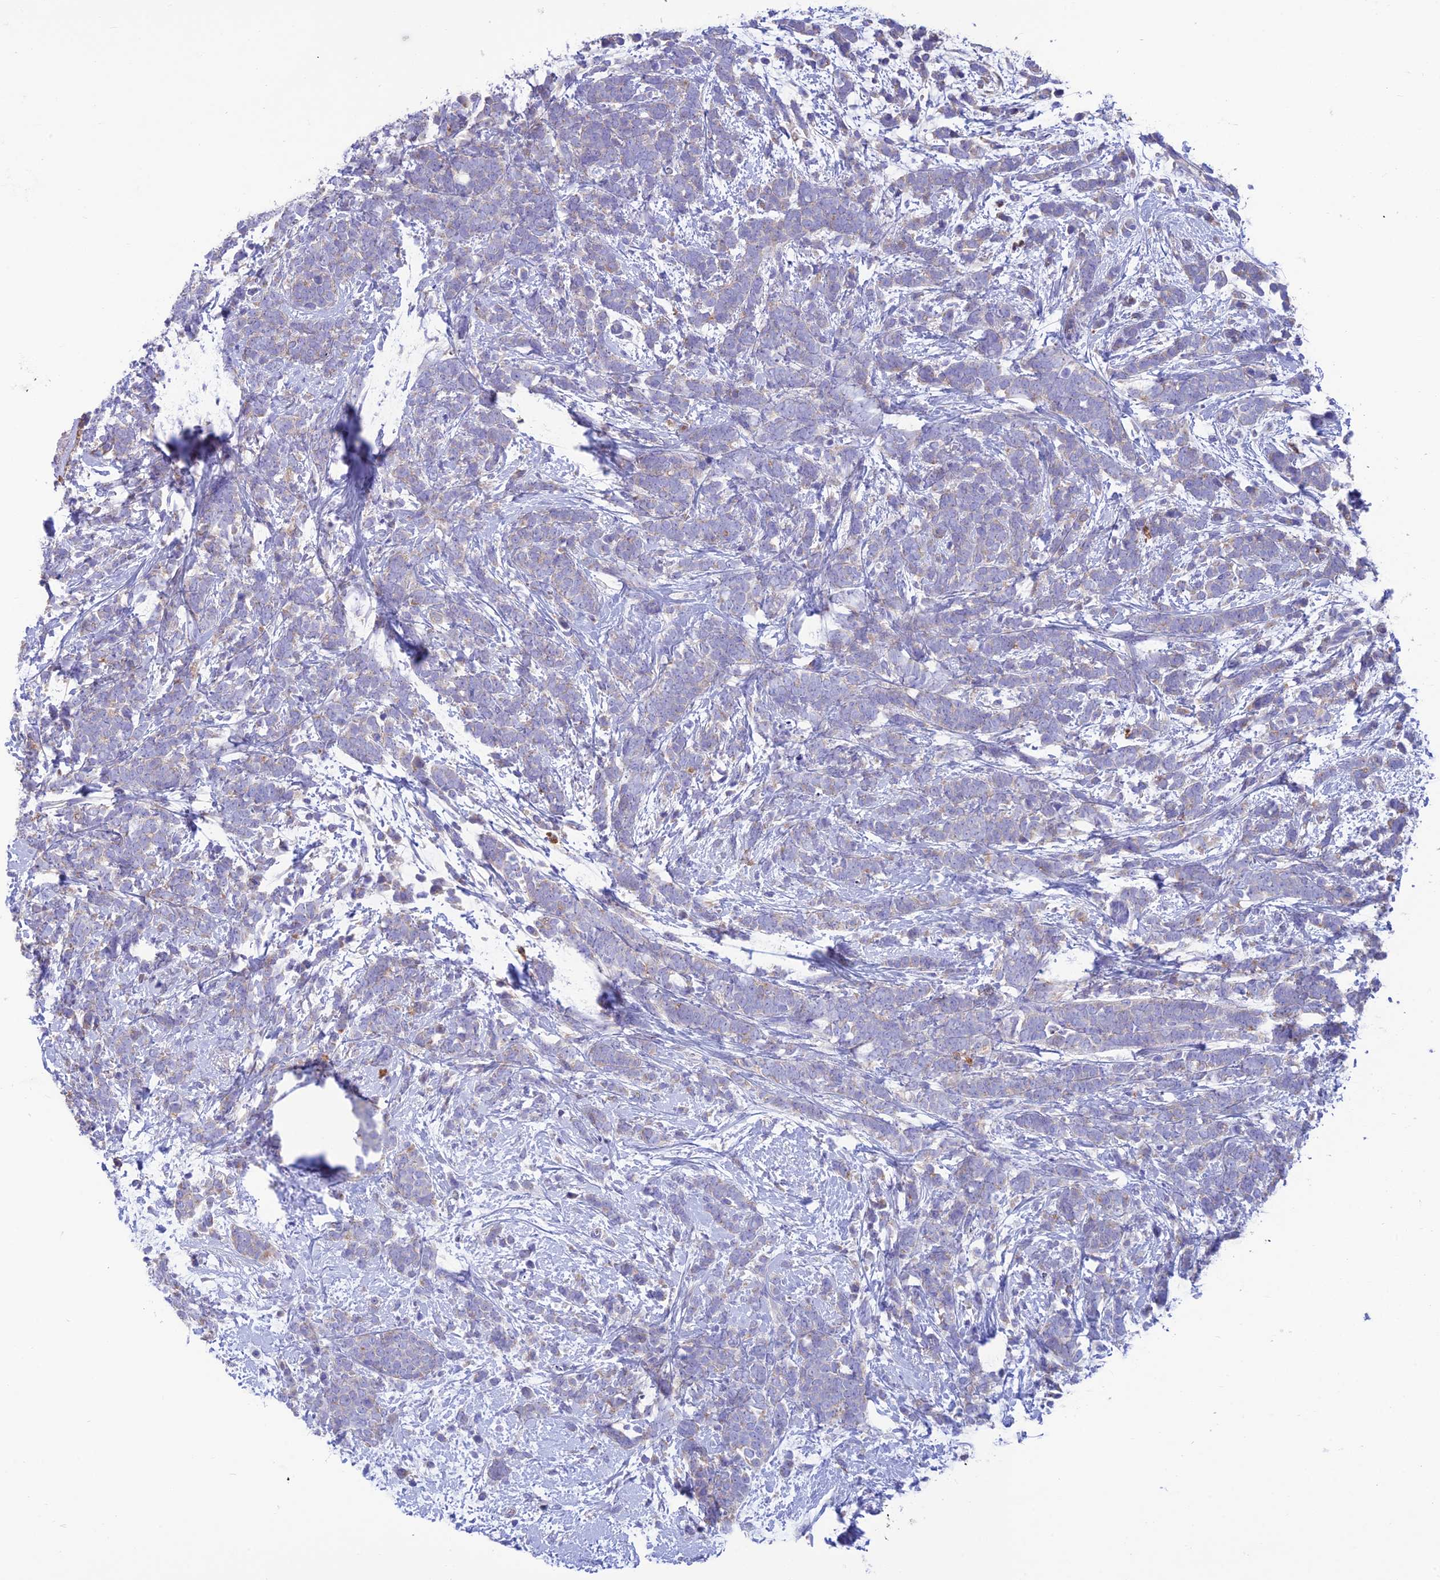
{"staining": {"intensity": "weak", "quantity": "<25%", "location": "cytoplasmic/membranous"}, "tissue": "breast cancer", "cell_type": "Tumor cells", "image_type": "cancer", "snomed": [{"axis": "morphology", "description": "Lobular carcinoma"}, {"axis": "topography", "description": "Breast"}], "caption": "Breast cancer (lobular carcinoma) stained for a protein using immunohistochemistry shows no positivity tumor cells.", "gene": "SFT2D2", "patient": {"sex": "female", "age": 58}}